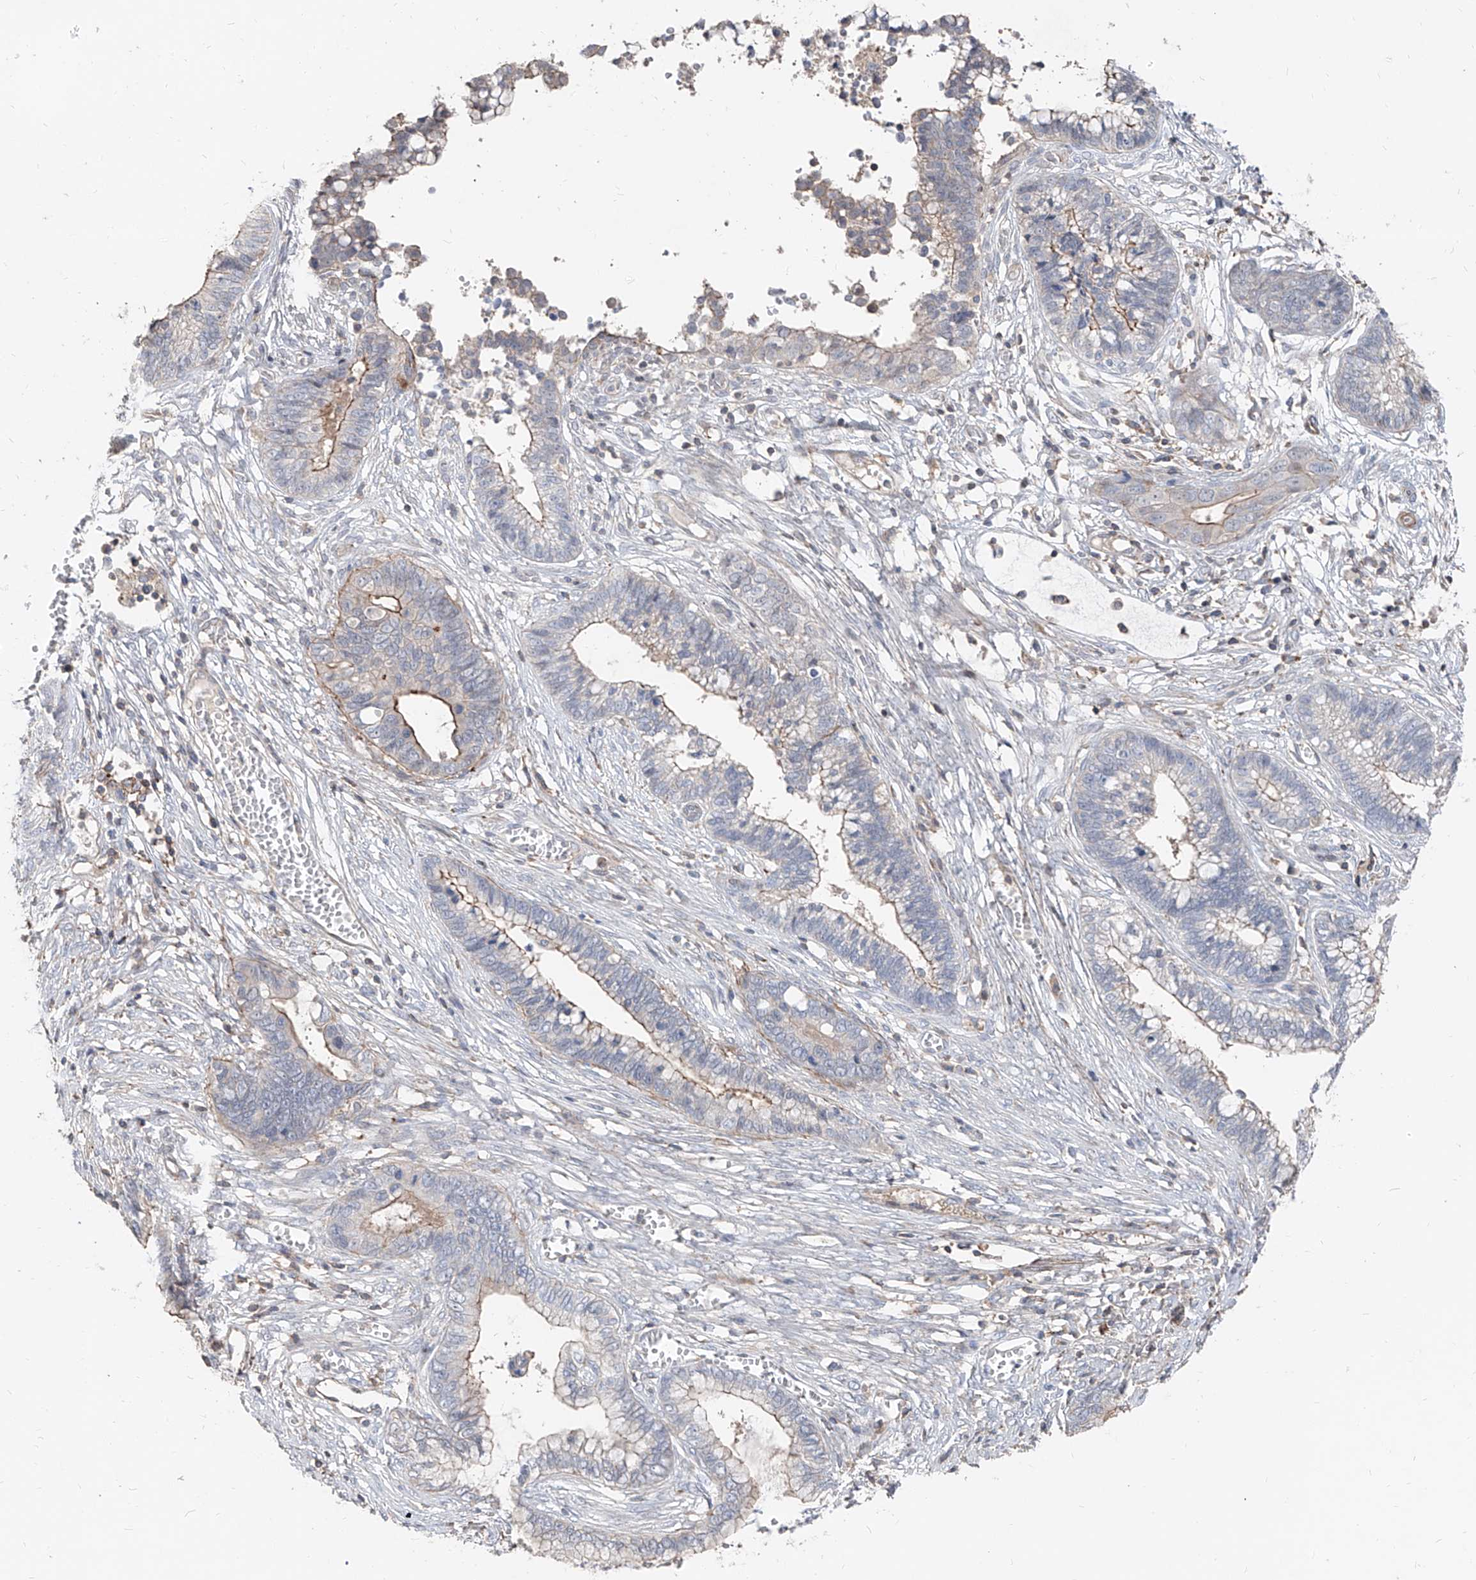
{"staining": {"intensity": "moderate", "quantity": "<25%", "location": "cytoplasmic/membranous"}, "tissue": "cervical cancer", "cell_type": "Tumor cells", "image_type": "cancer", "snomed": [{"axis": "morphology", "description": "Adenocarcinoma, NOS"}, {"axis": "topography", "description": "Cervix"}], "caption": "A photomicrograph showing moderate cytoplasmic/membranous positivity in approximately <25% of tumor cells in cervical cancer (adenocarcinoma), as visualized by brown immunohistochemical staining.", "gene": "UFD1", "patient": {"sex": "female", "age": 44}}